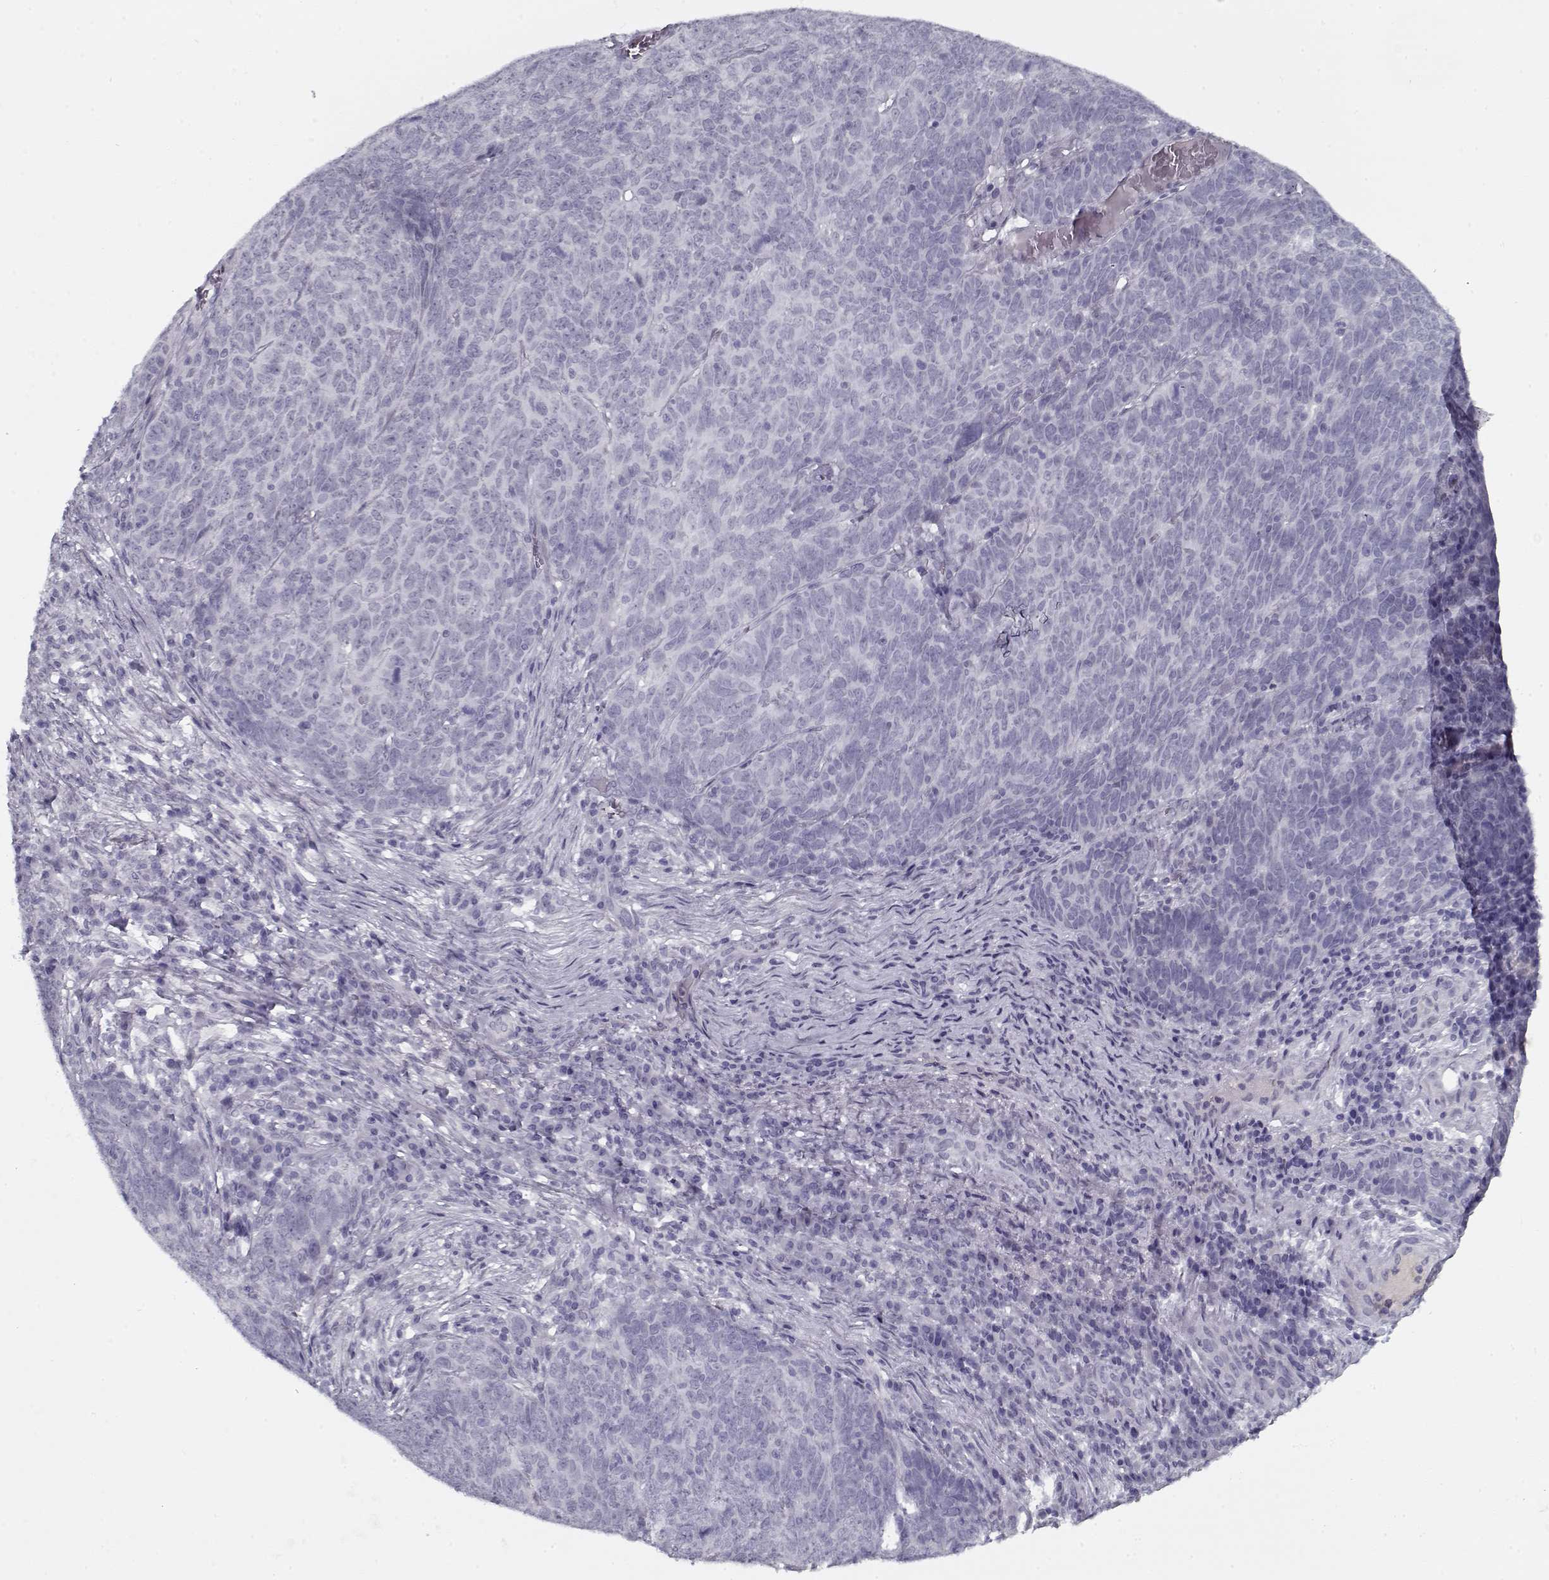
{"staining": {"intensity": "negative", "quantity": "none", "location": "none"}, "tissue": "skin cancer", "cell_type": "Tumor cells", "image_type": "cancer", "snomed": [{"axis": "morphology", "description": "Squamous cell carcinoma, NOS"}, {"axis": "topography", "description": "Skin"}, {"axis": "topography", "description": "Anal"}], "caption": "Immunohistochemical staining of human skin cancer shows no significant staining in tumor cells.", "gene": "SPACA9", "patient": {"sex": "female", "age": 51}}